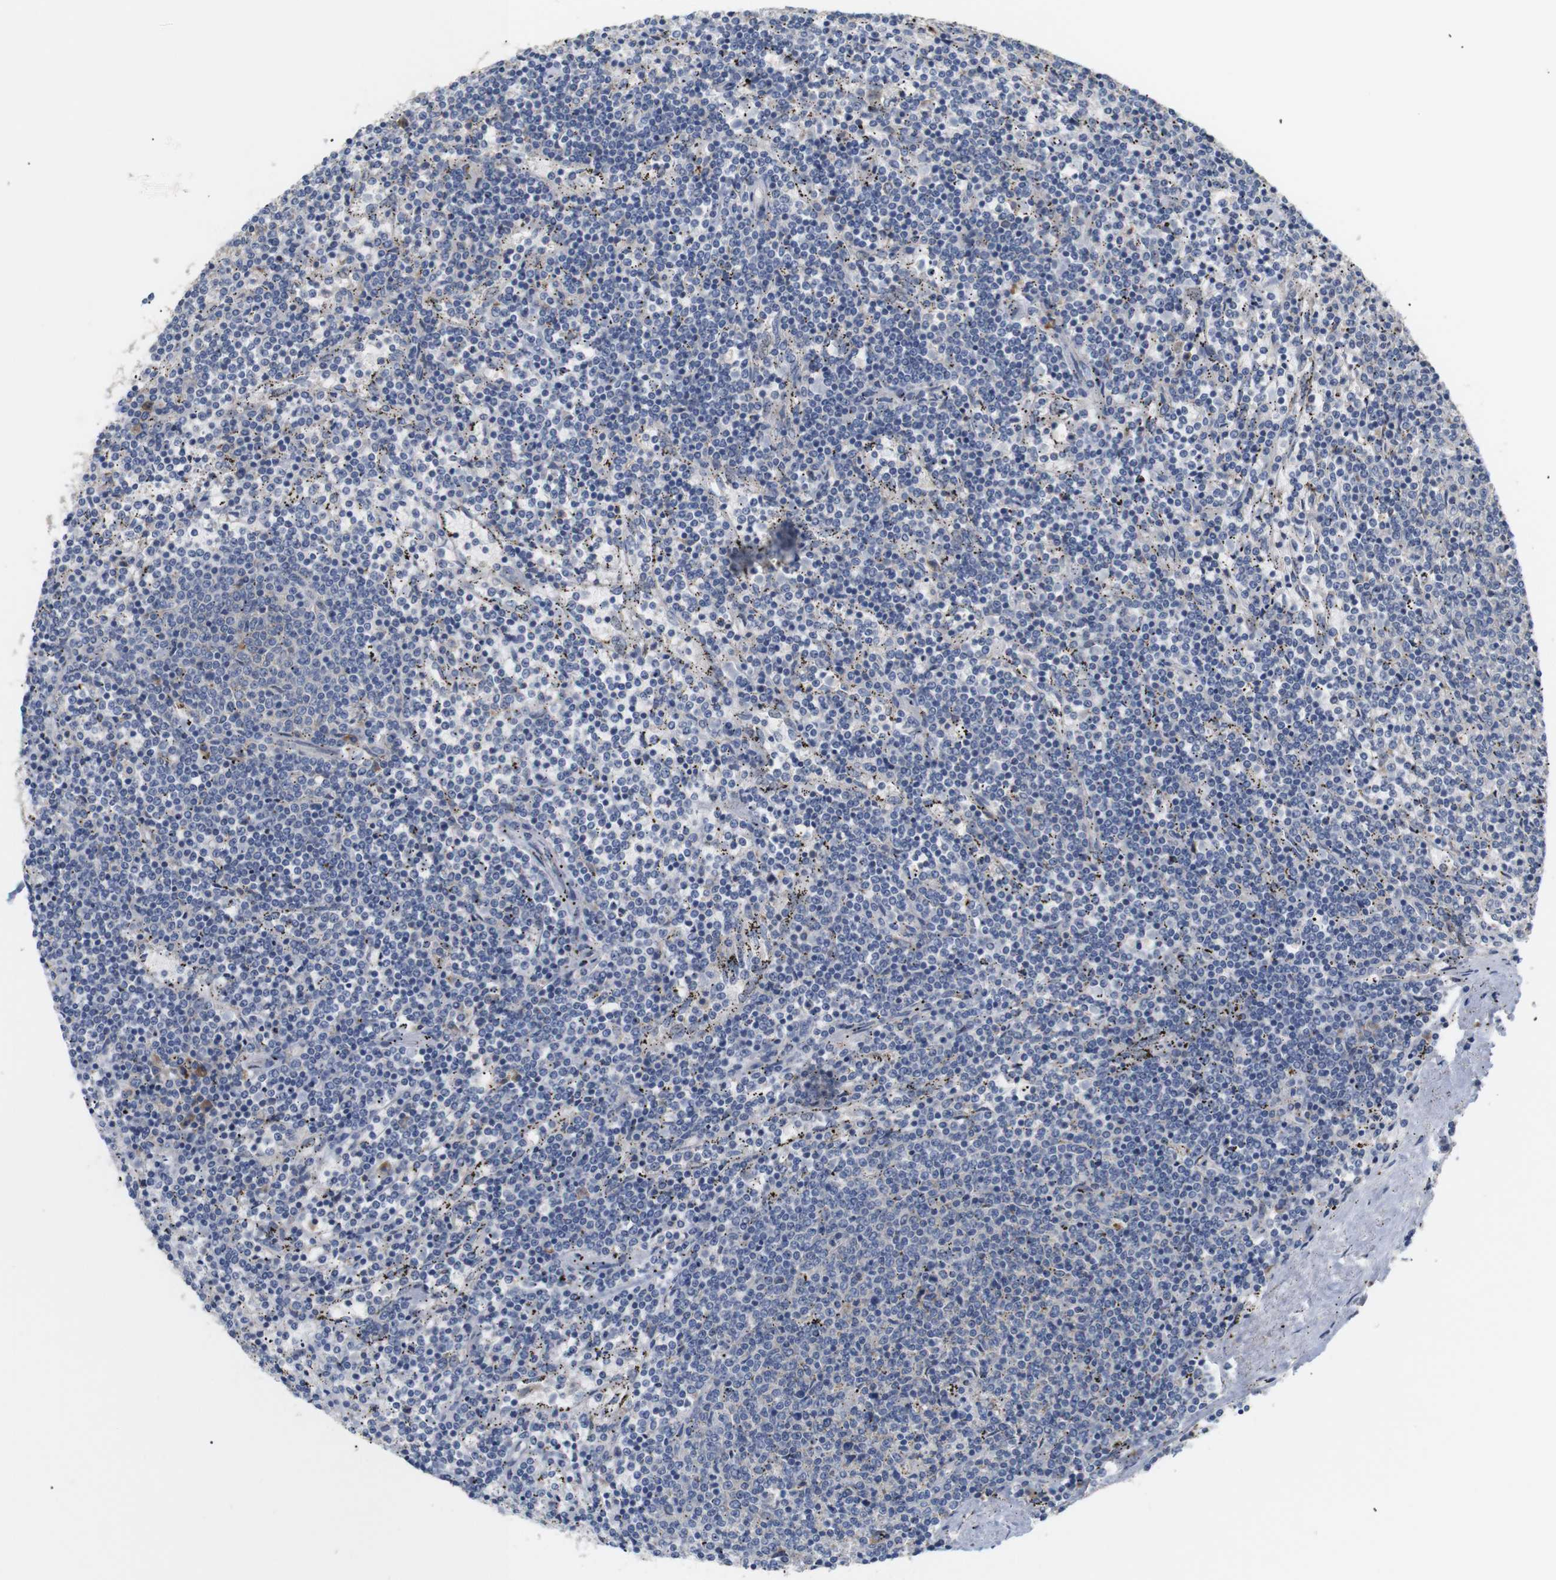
{"staining": {"intensity": "negative", "quantity": "none", "location": "none"}, "tissue": "lymphoma", "cell_type": "Tumor cells", "image_type": "cancer", "snomed": [{"axis": "morphology", "description": "Malignant lymphoma, non-Hodgkin's type, Low grade"}, {"axis": "topography", "description": "Spleen"}], "caption": "There is no significant staining in tumor cells of lymphoma. (IHC, brightfield microscopy, high magnification).", "gene": "TRIM5", "patient": {"sex": "female", "age": 50}}